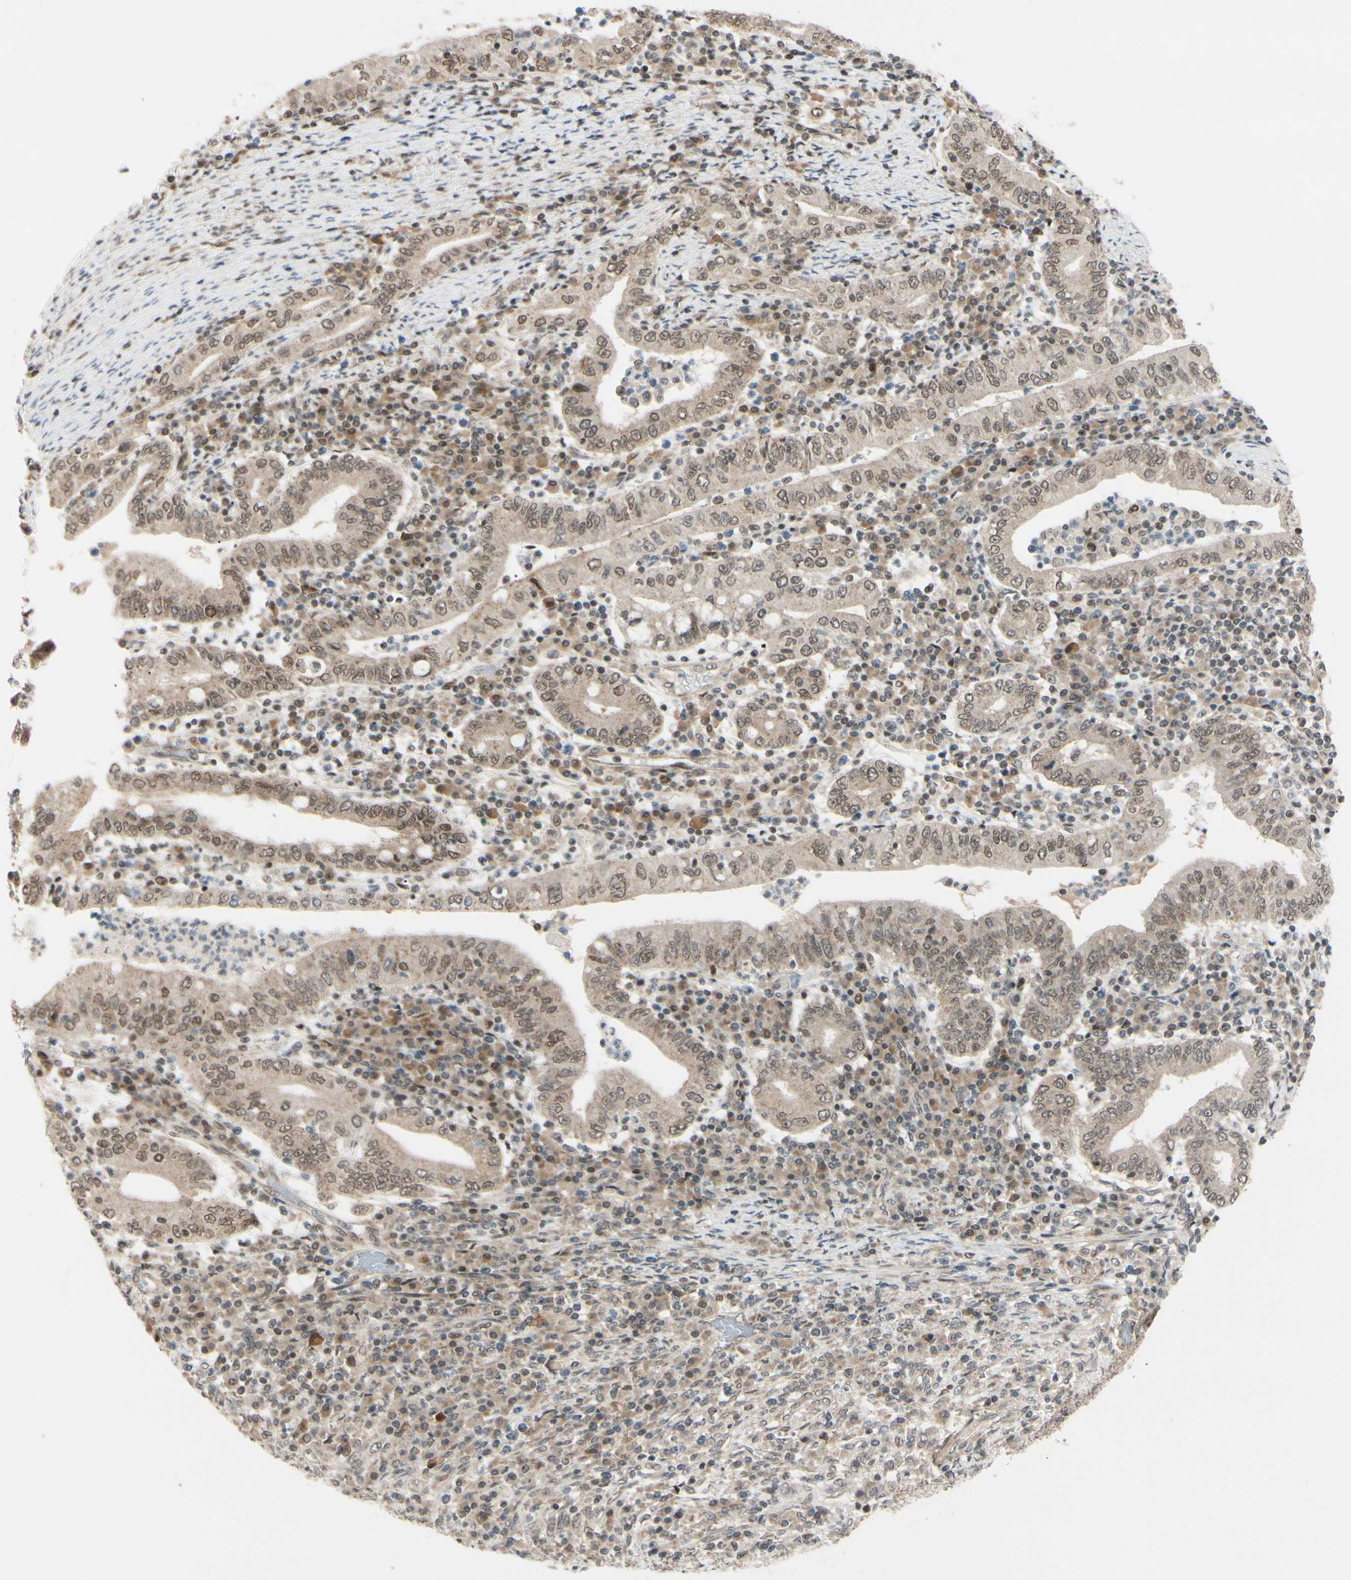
{"staining": {"intensity": "weak", "quantity": ">75%", "location": "cytoplasmic/membranous,nuclear"}, "tissue": "stomach cancer", "cell_type": "Tumor cells", "image_type": "cancer", "snomed": [{"axis": "morphology", "description": "Normal tissue, NOS"}, {"axis": "morphology", "description": "Adenocarcinoma, NOS"}, {"axis": "topography", "description": "Esophagus"}, {"axis": "topography", "description": "Stomach, upper"}, {"axis": "topography", "description": "Peripheral nerve tissue"}], "caption": "Immunohistochemical staining of stomach cancer (adenocarcinoma) displays low levels of weak cytoplasmic/membranous and nuclear expression in about >75% of tumor cells.", "gene": "BRMS1", "patient": {"sex": "male", "age": 62}}